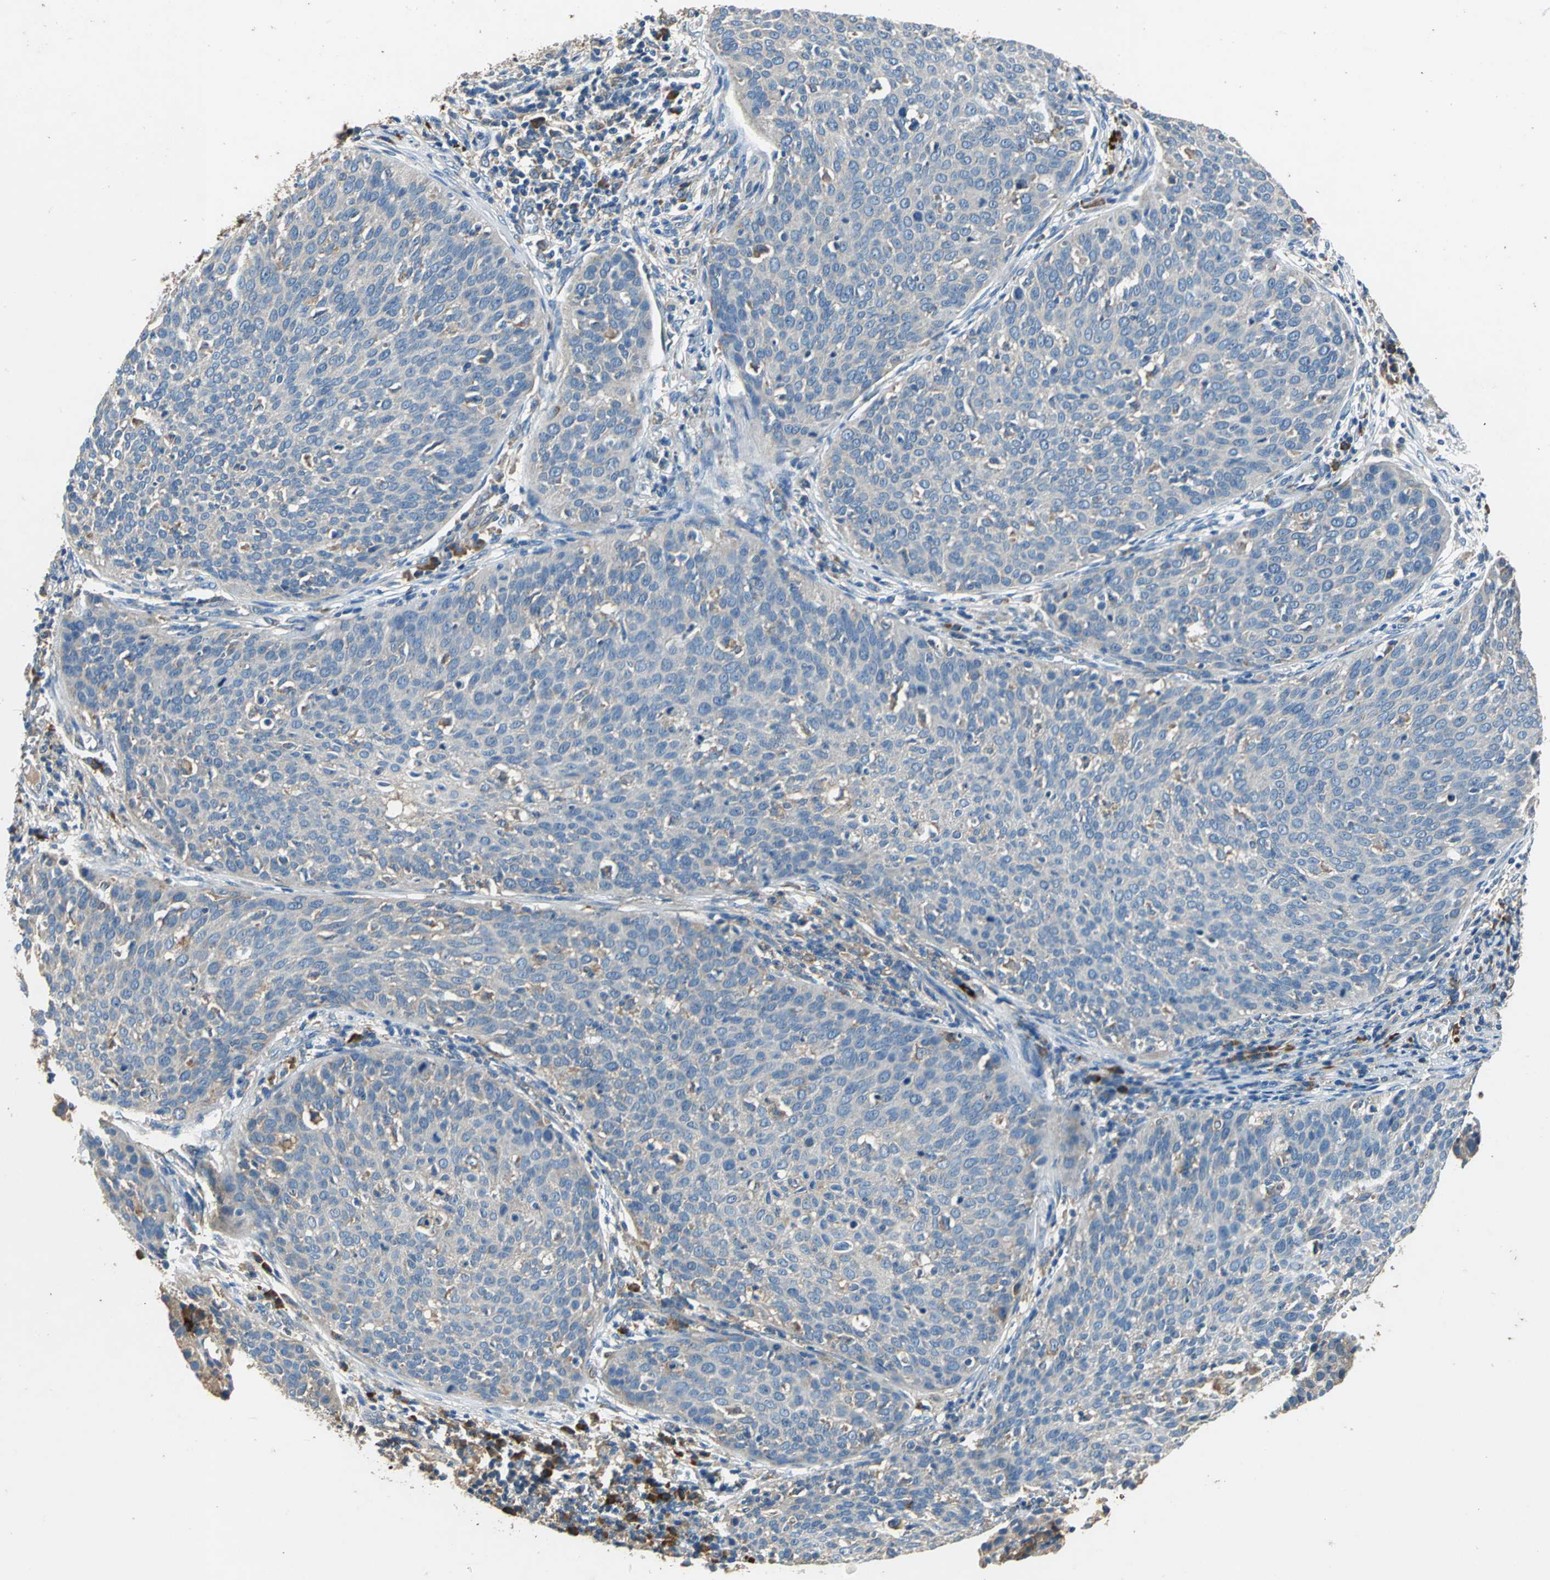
{"staining": {"intensity": "weak", "quantity": "<25%", "location": "cytoplasmic/membranous"}, "tissue": "cervical cancer", "cell_type": "Tumor cells", "image_type": "cancer", "snomed": [{"axis": "morphology", "description": "Squamous cell carcinoma, NOS"}, {"axis": "topography", "description": "Cervix"}], "caption": "A photomicrograph of cervical cancer stained for a protein demonstrates no brown staining in tumor cells.", "gene": "HEPH", "patient": {"sex": "female", "age": 38}}